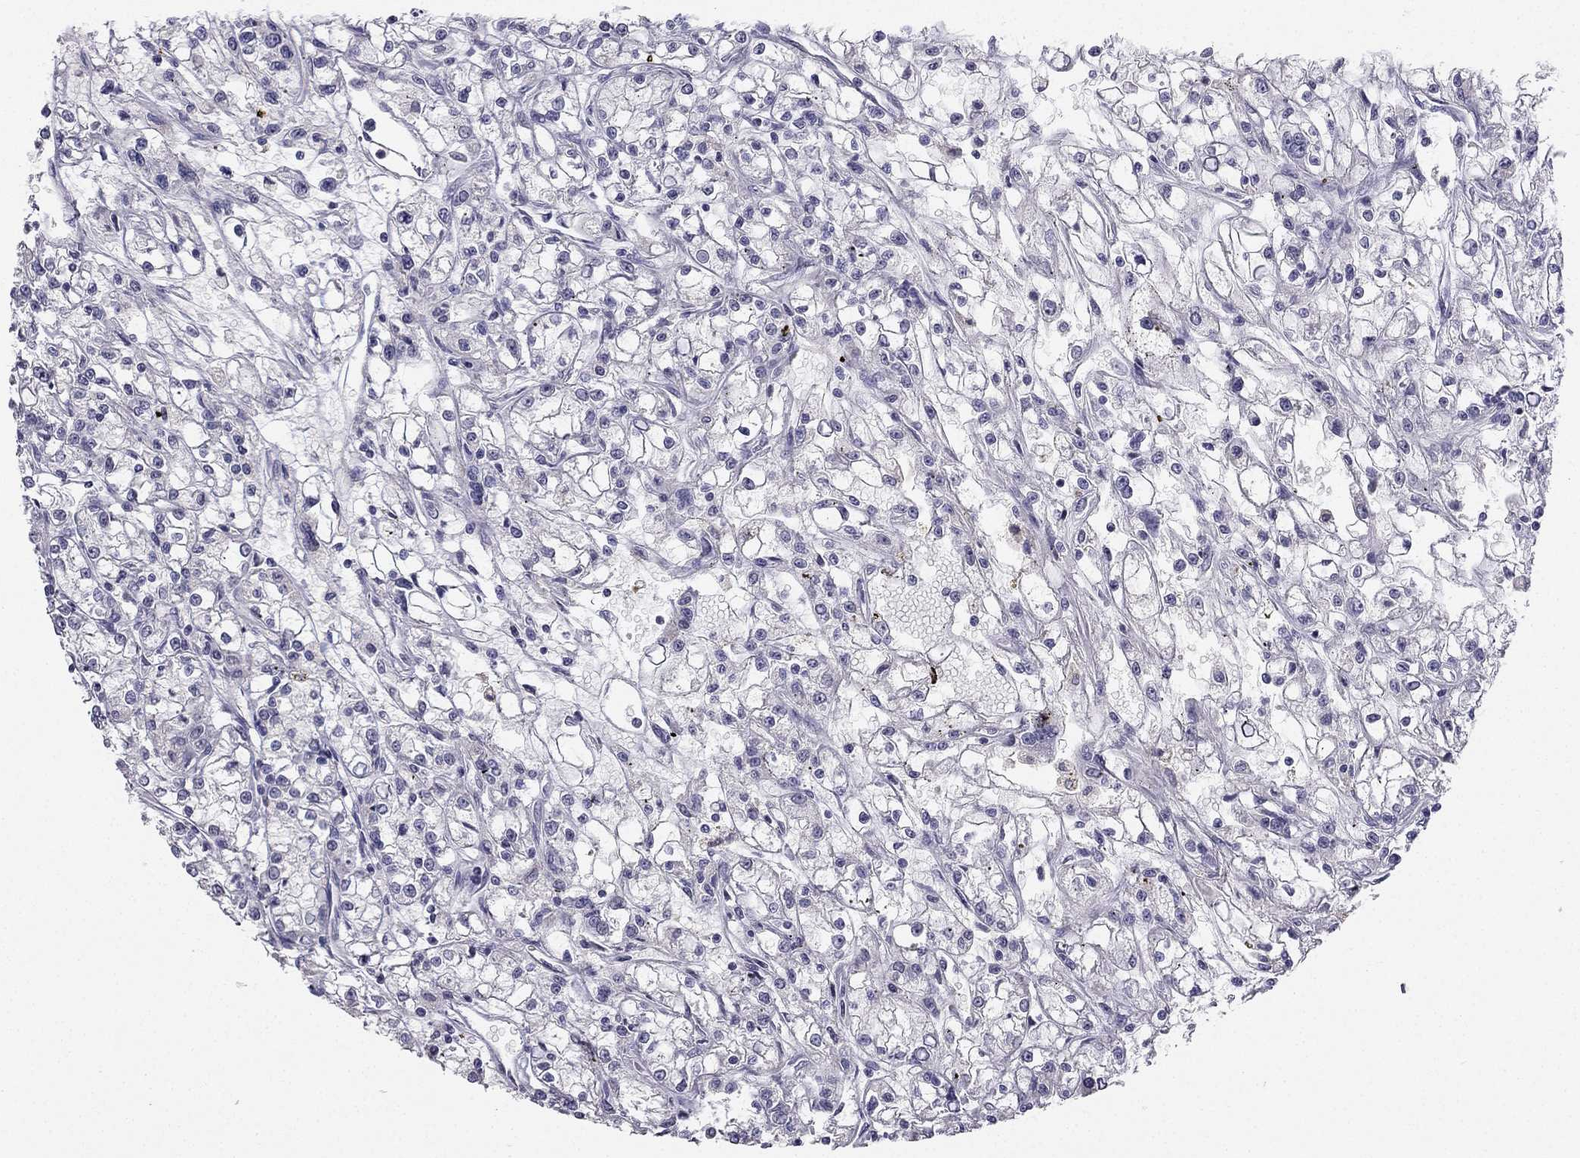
{"staining": {"intensity": "negative", "quantity": "none", "location": "none"}, "tissue": "renal cancer", "cell_type": "Tumor cells", "image_type": "cancer", "snomed": [{"axis": "morphology", "description": "Adenocarcinoma, NOS"}, {"axis": "topography", "description": "Kidney"}], "caption": "Renal cancer stained for a protein using IHC reveals no positivity tumor cells.", "gene": "CALB2", "patient": {"sex": "female", "age": 59}}